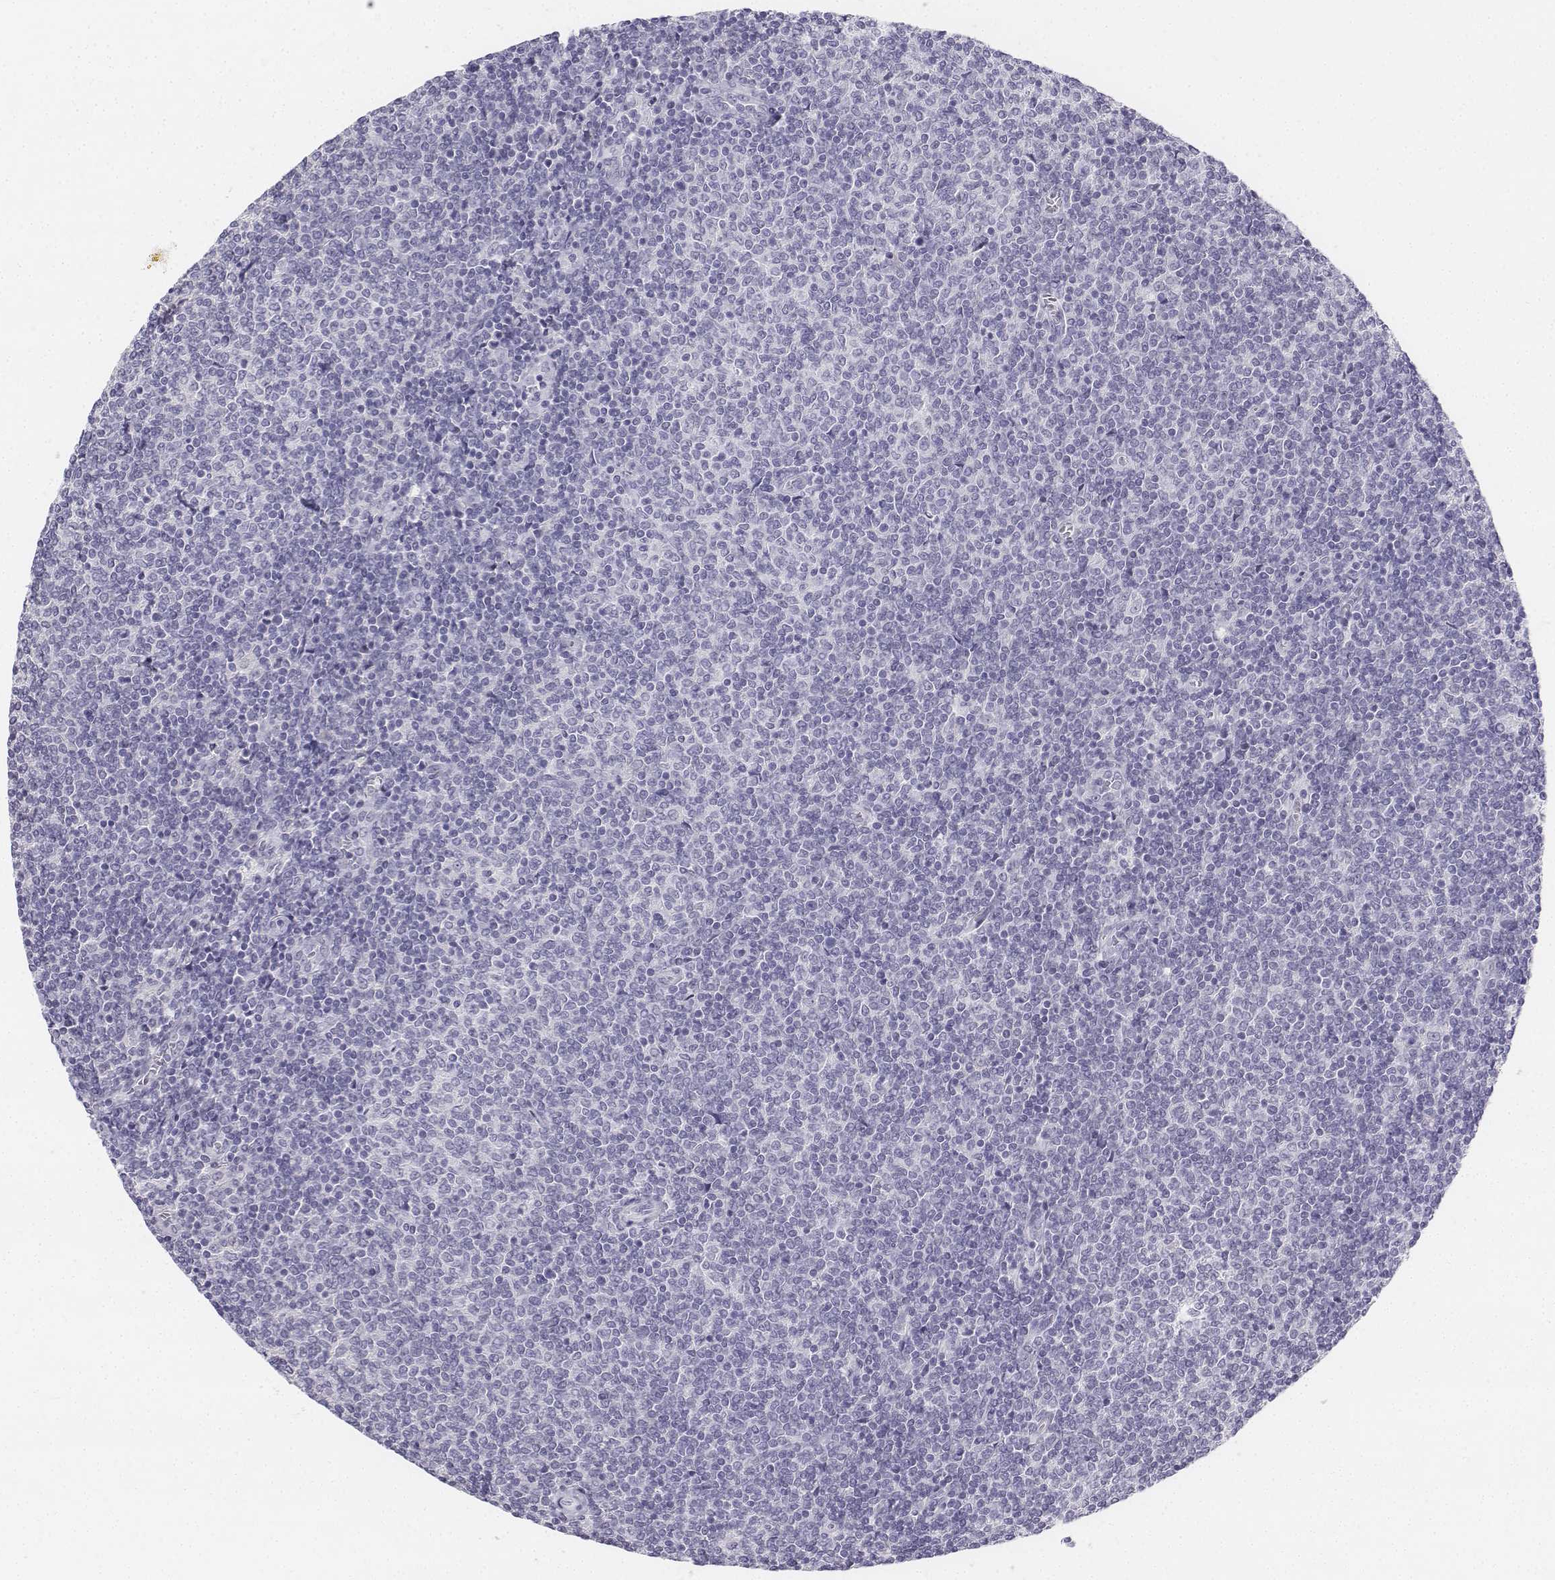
{"staining": {"intensity": "negative", "quantity": "none", "location": "none"}, "tissue": "lymphoma", "cell_type": "Tumor cells", "image_type": "cancer", "snomed": [{"axis": "morphology", "description": "Malignant lymphoma, non-Hodgkin's type, Low grade"}, {"axis": "topography", "description": "Lymph node"}], "caption": "This is an IHC histopathology image of lymphoma. There is no staining in tumor cells.", "gene": "UCN2", "patient": {"sex": "male", "age": 52}}